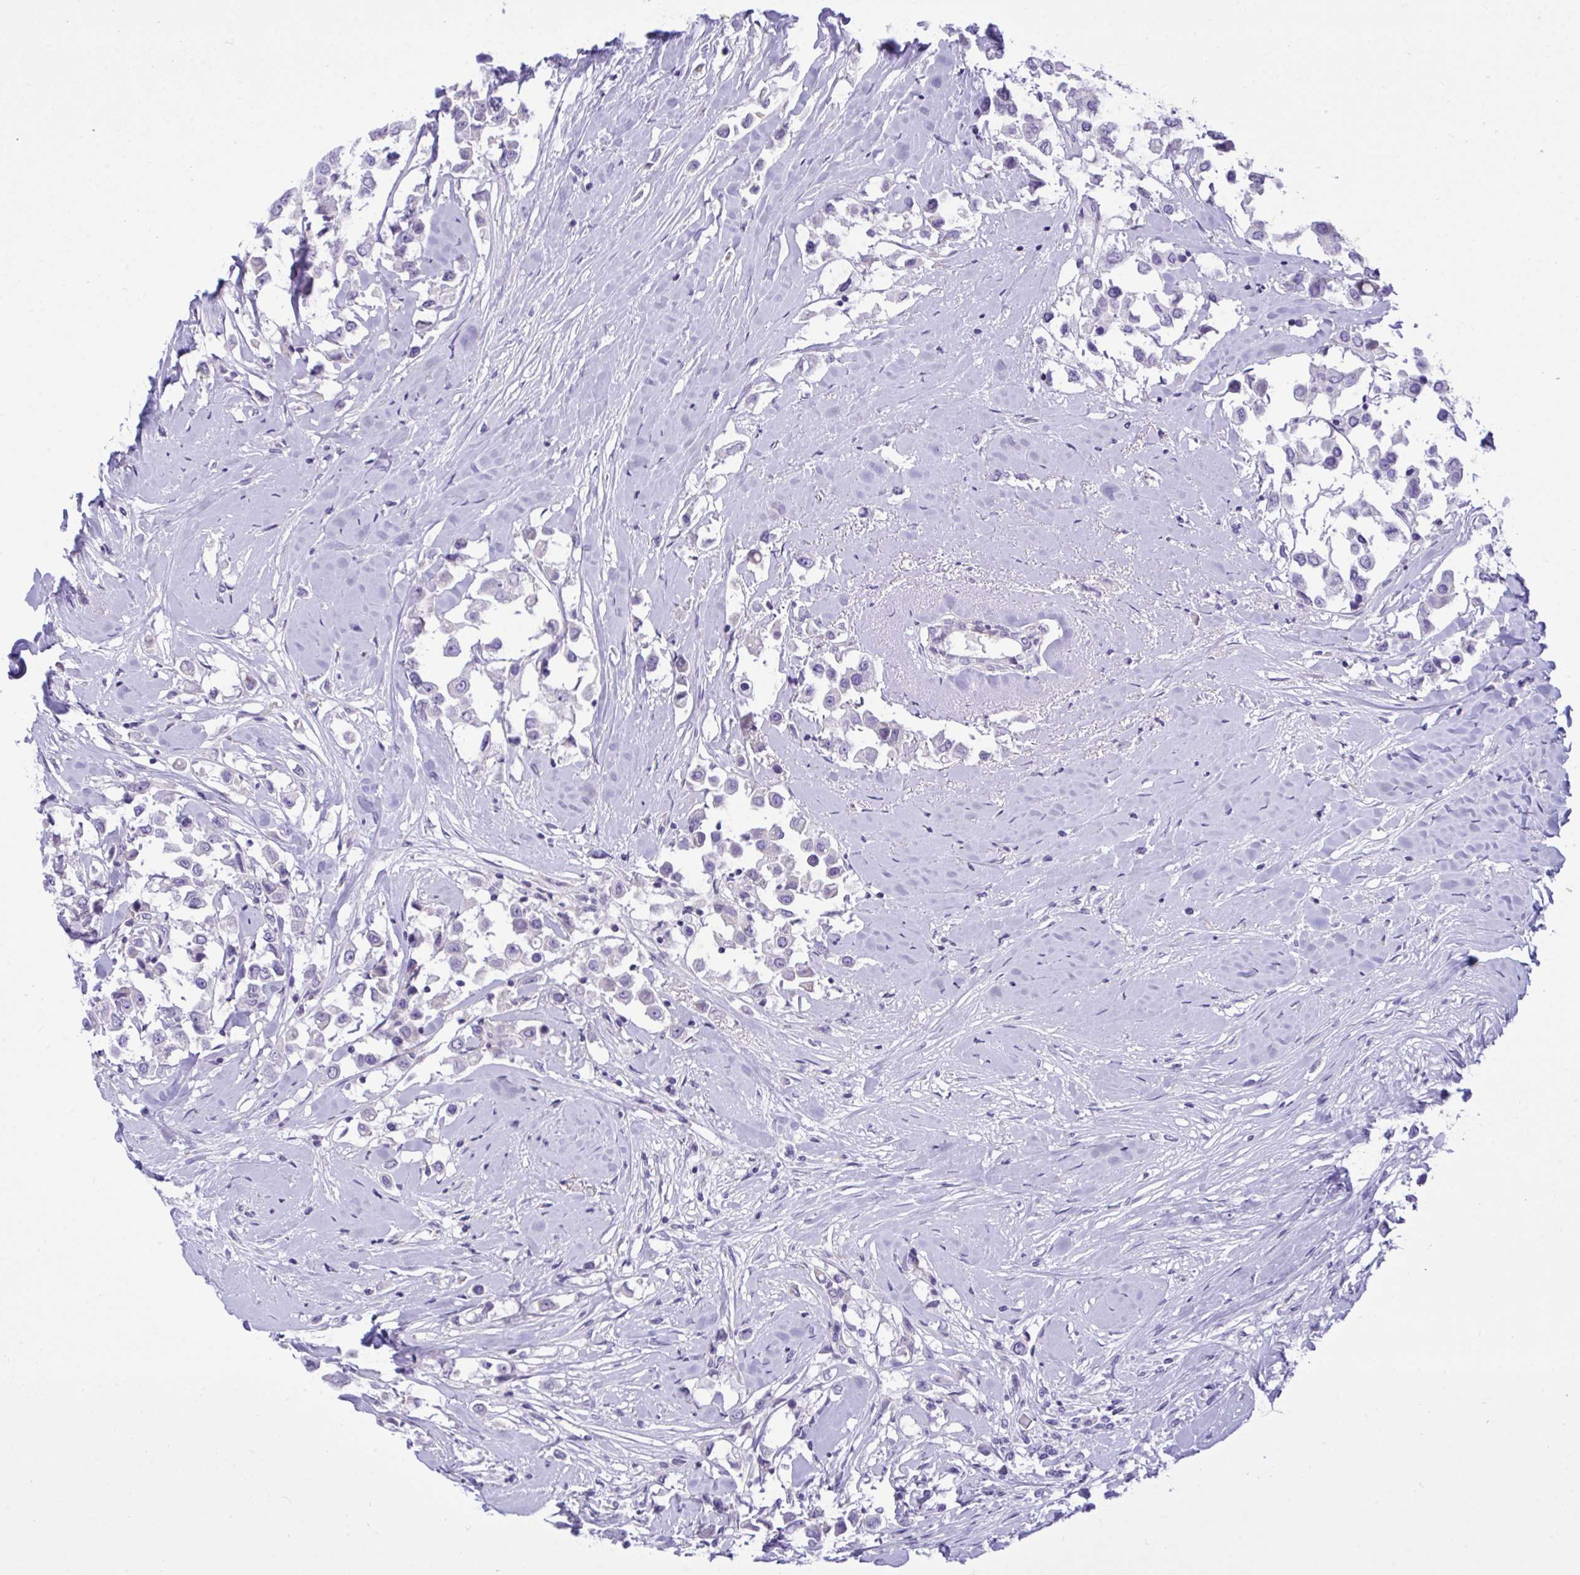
{"staining": {"intensity": "negative", "quantity": "none", "location": "none"}, "tissue": "breast cancer", "cell_type": "Tumor cells", "image_type": "cancer", "snomed": [{"axis": "morphology", "description": "Duct carcinoma"}, {"axis": "topography", "description": "Breast"}], "caption": "A histopathology image of breast cancer stained for a protein displays no brown staining in tumor cells.", "gene": "WDR97", "patient": {"sex": "female", "age": 61}}